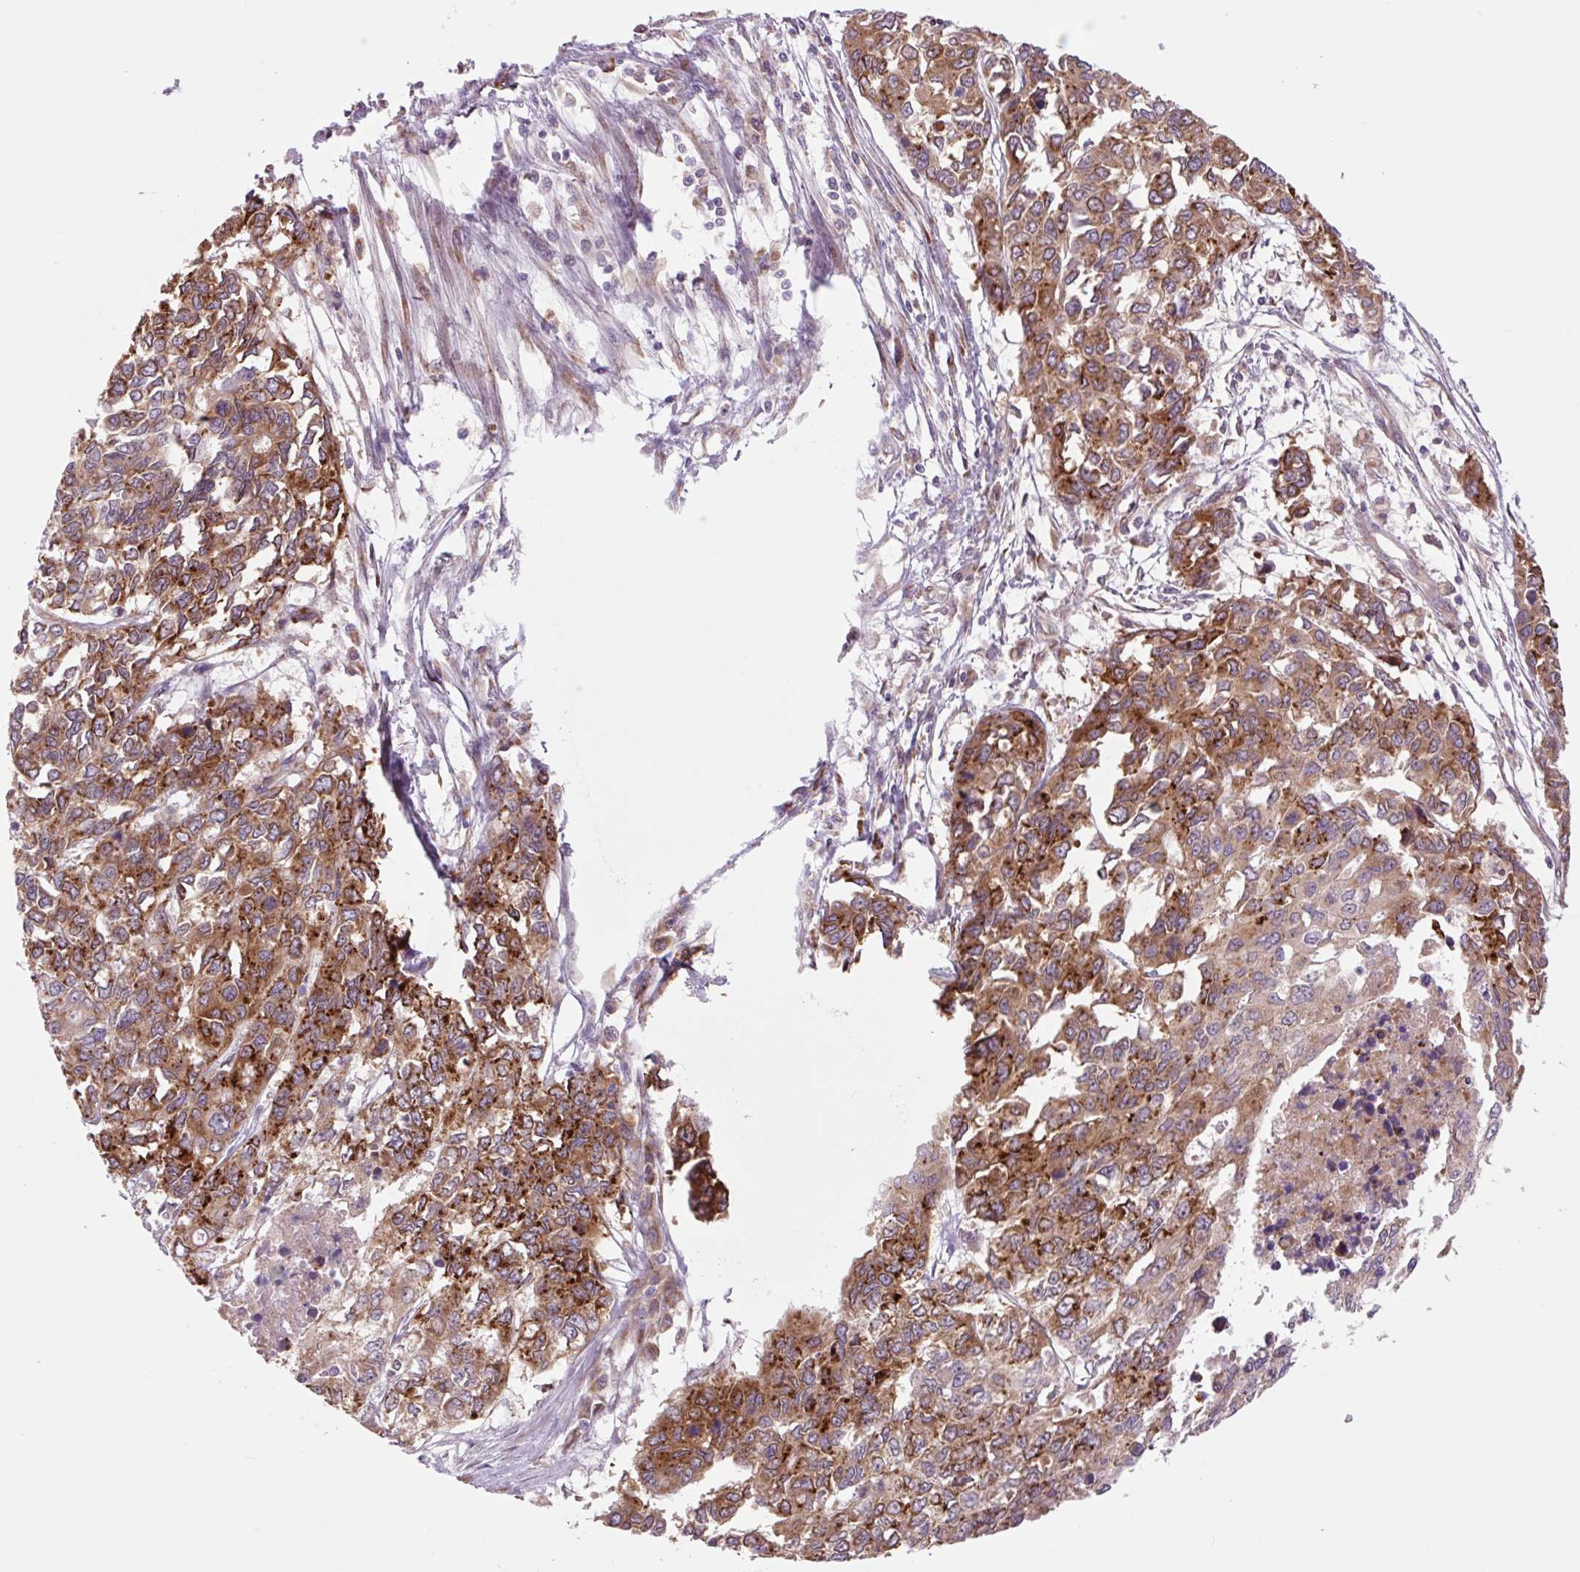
{"staining": {"intensity": "moderate", "quantity": ">75%", "location": "cytoplasmic/membranous"}, "tissue": "endometrial cancer", "cell_type": "Tumor cells", "image_type": "cancer", "snomed": [{"axis": "morphology", "description": "Adenocarcinoma, NOS"}, {"axis": "topography", "description": "Uterus"}], "caption": "This photomicrograph exhibits adenocarcinoma (endometrial) stained with IHC to label a protein in brown. The cytoplasmic/membranous of tumor cells show moderate positivity for the protein. Nuclei are counter-stained blue.", "gene": "PLA2G4A", "patient": {"sex": "female", "age": 79}}